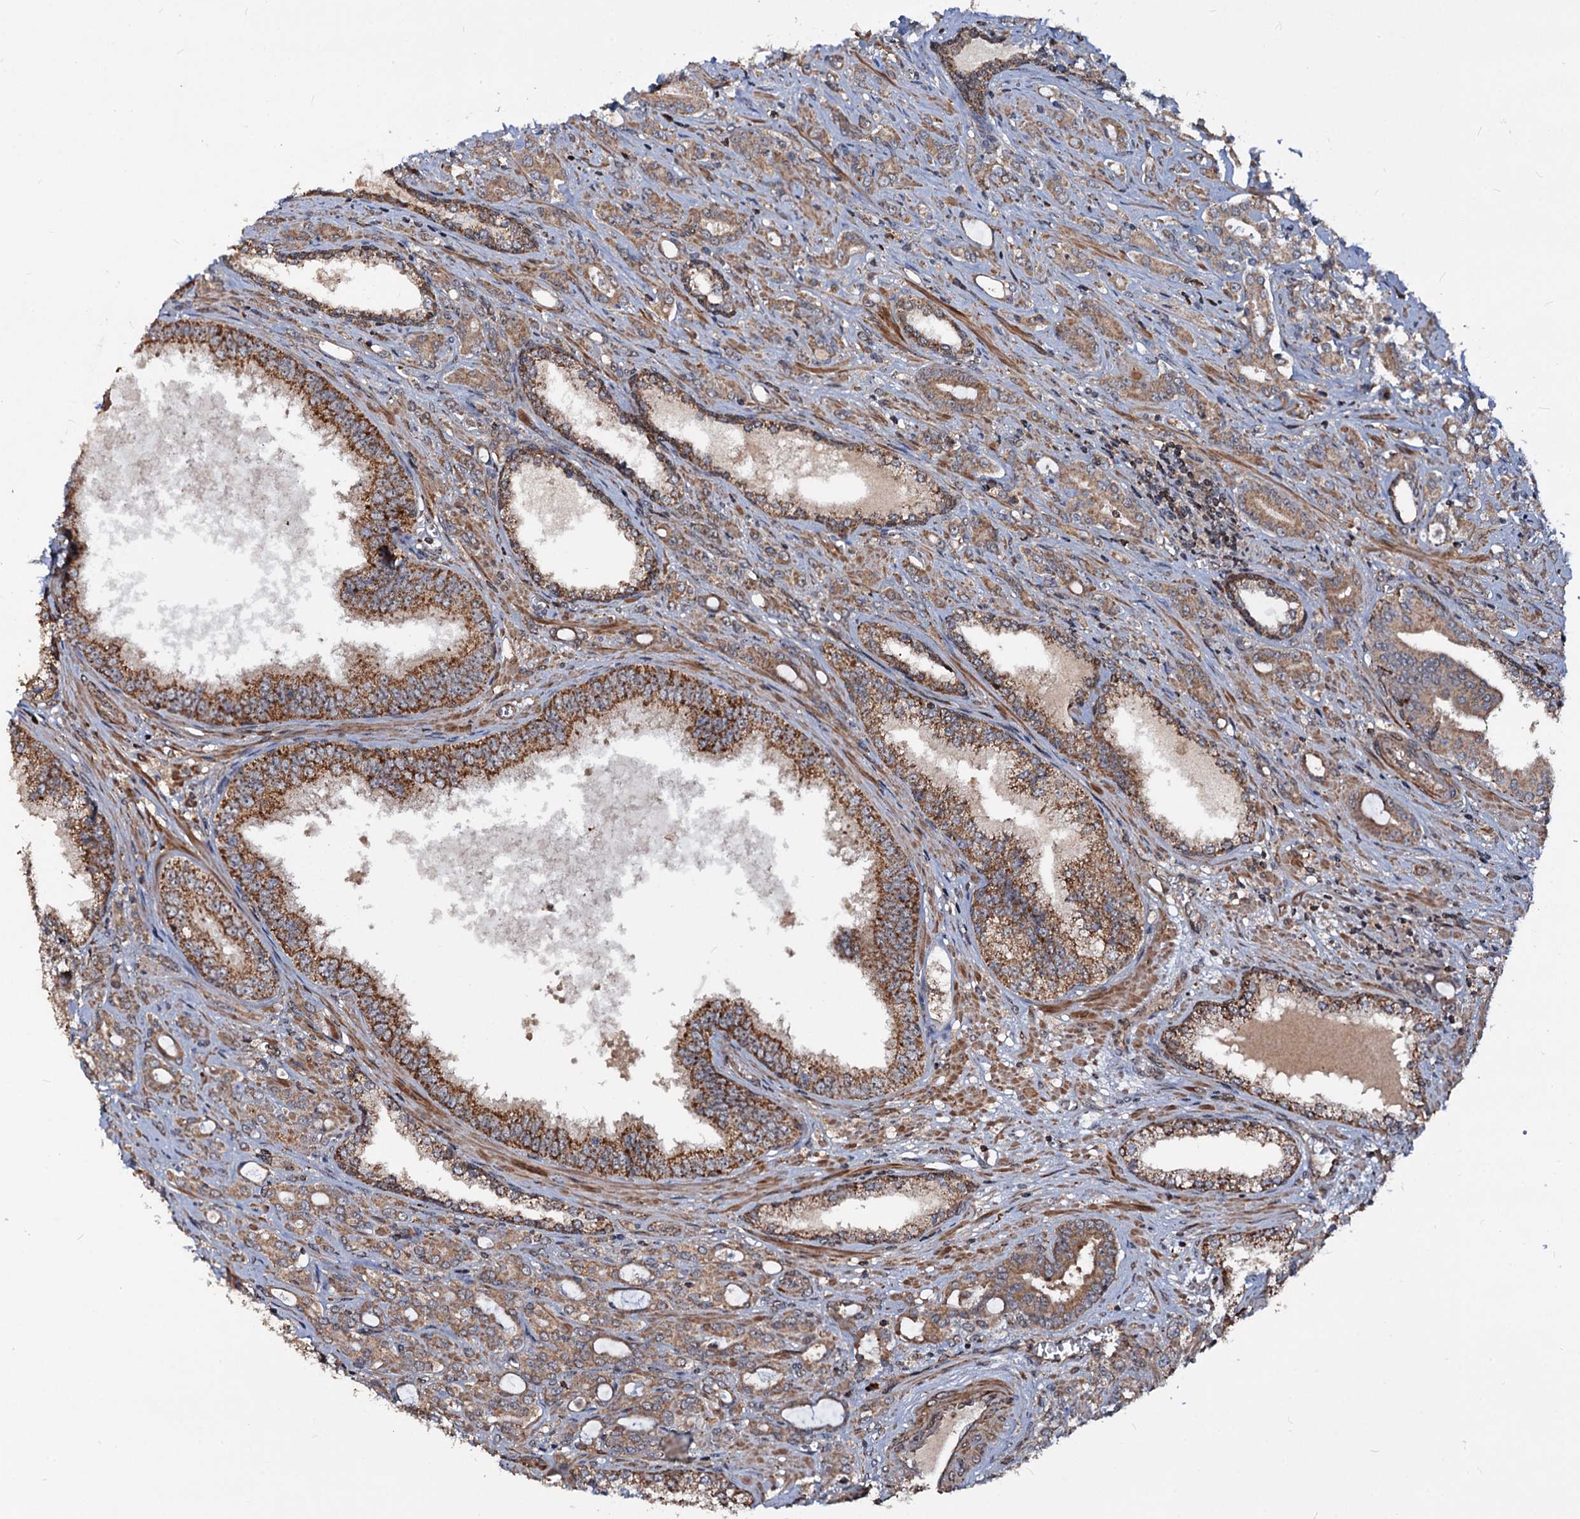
{"staining": {"intensity": "moderate", "quantity": ">75%", "location": "cytoplasmic/membranous"}, "tissue": "prostate cancer", "cell_type": "Tumor cells", "image_type": "cancer", "snomed": [{"axis": "morphology", "description": "Adenocarcinoma, High grade"}, {"axis": "topography", "description": "Prostate"}], "caption": "Protein staining of prostate cancer tissue demonstrates moderate cytoplasmic/membranous staining in approximately >75% of tumor cells.", "gene": "CEP76", "patient": {"sex": "male", "age": 72}}